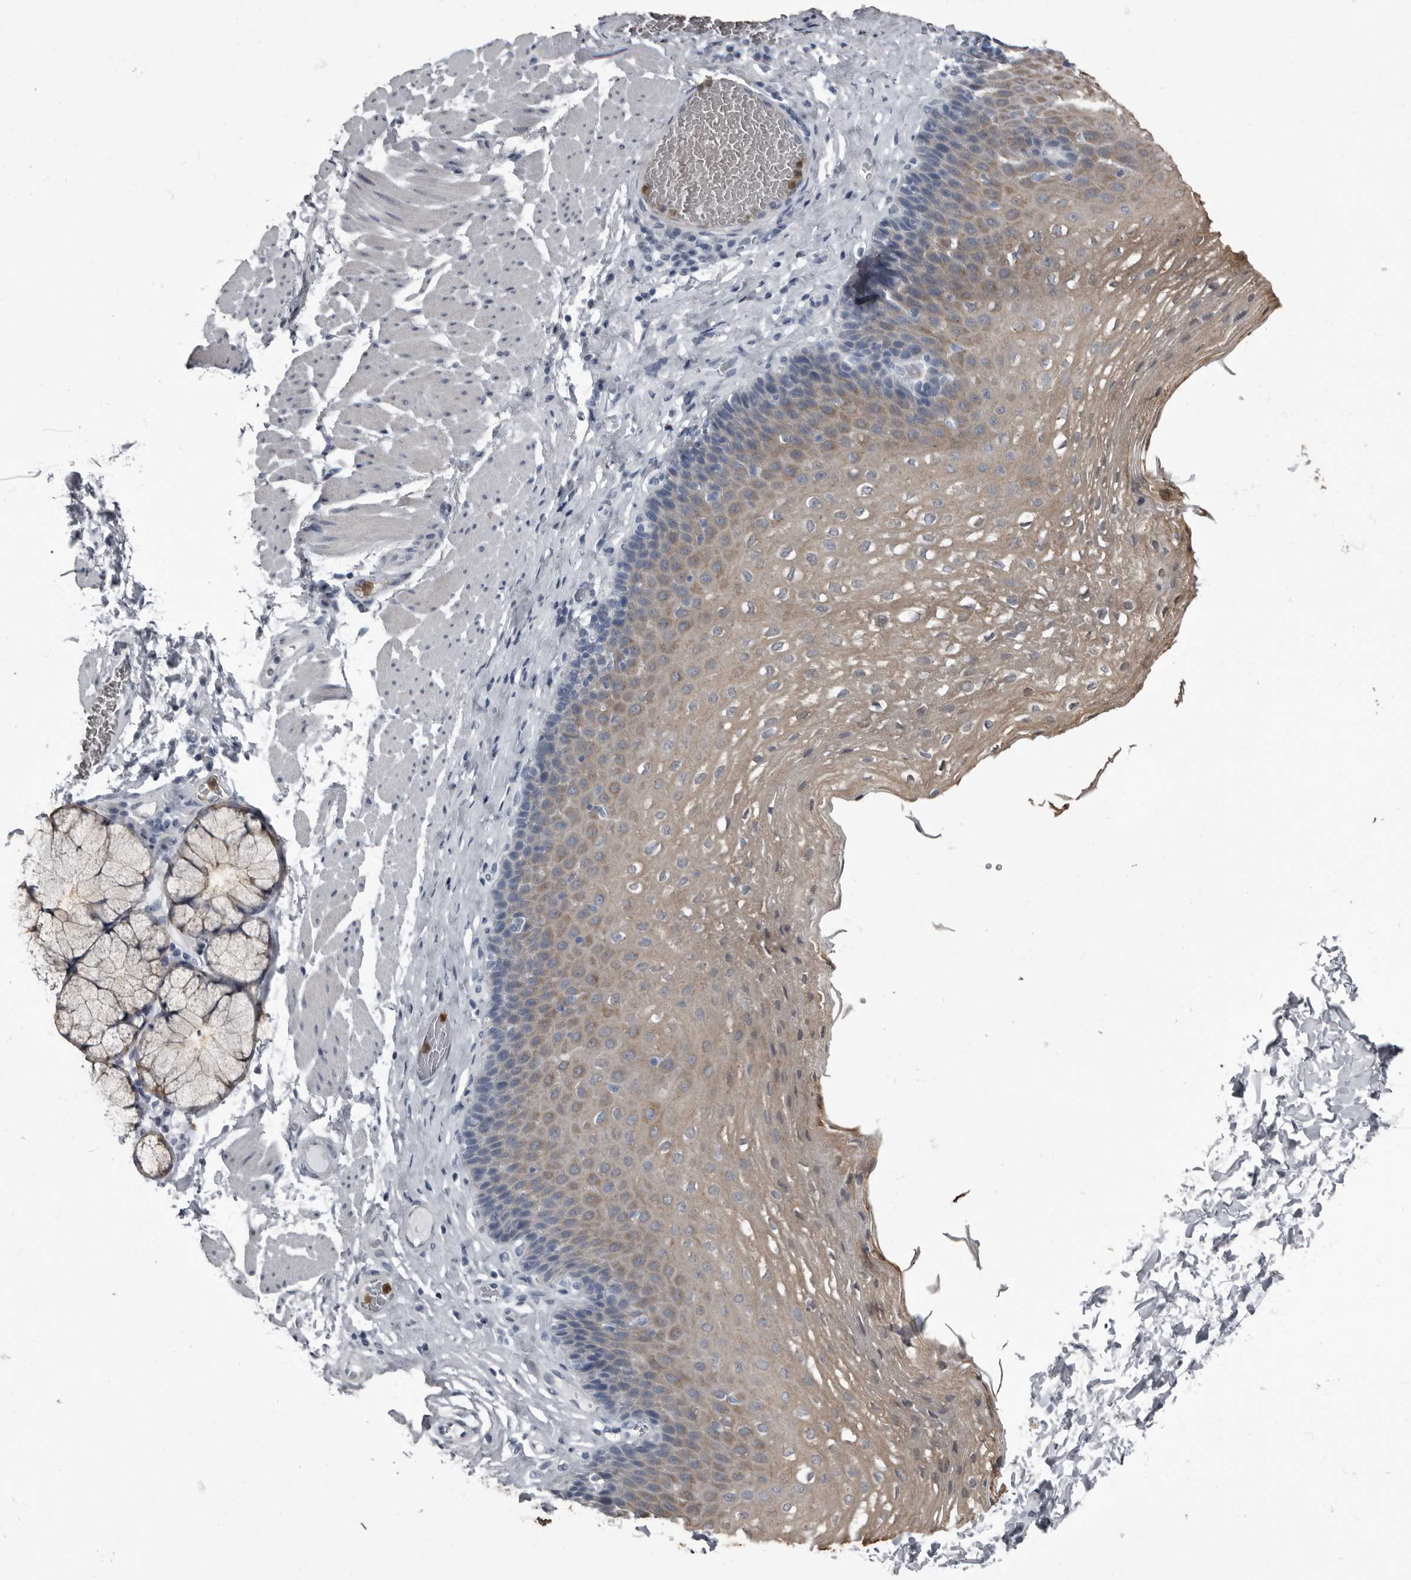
{"staining": {"intensity": "moderate", "quantity": "<25%", "location": "cytoplasmic/membranous"}, "tissue": "esophagus", "cell_type": "Squamous epithelial cells", "image_type": "normal", "snomed": [{"axis": "morphology", "description": "Normal tissue, NOS"}, {"axis": "topography", "description": "Esophagus"}], "caption": "Immunohistochemistry (IHC) photomicrograph of benign esophagus stained for a protein (brown), which demonstrates low levels of moderate cytoplasmic/membranous staining in approximately <25% of squamous epithelial cells.", "gene": "TPD52L1", "patient": {"sex": "female", "age": 66}}